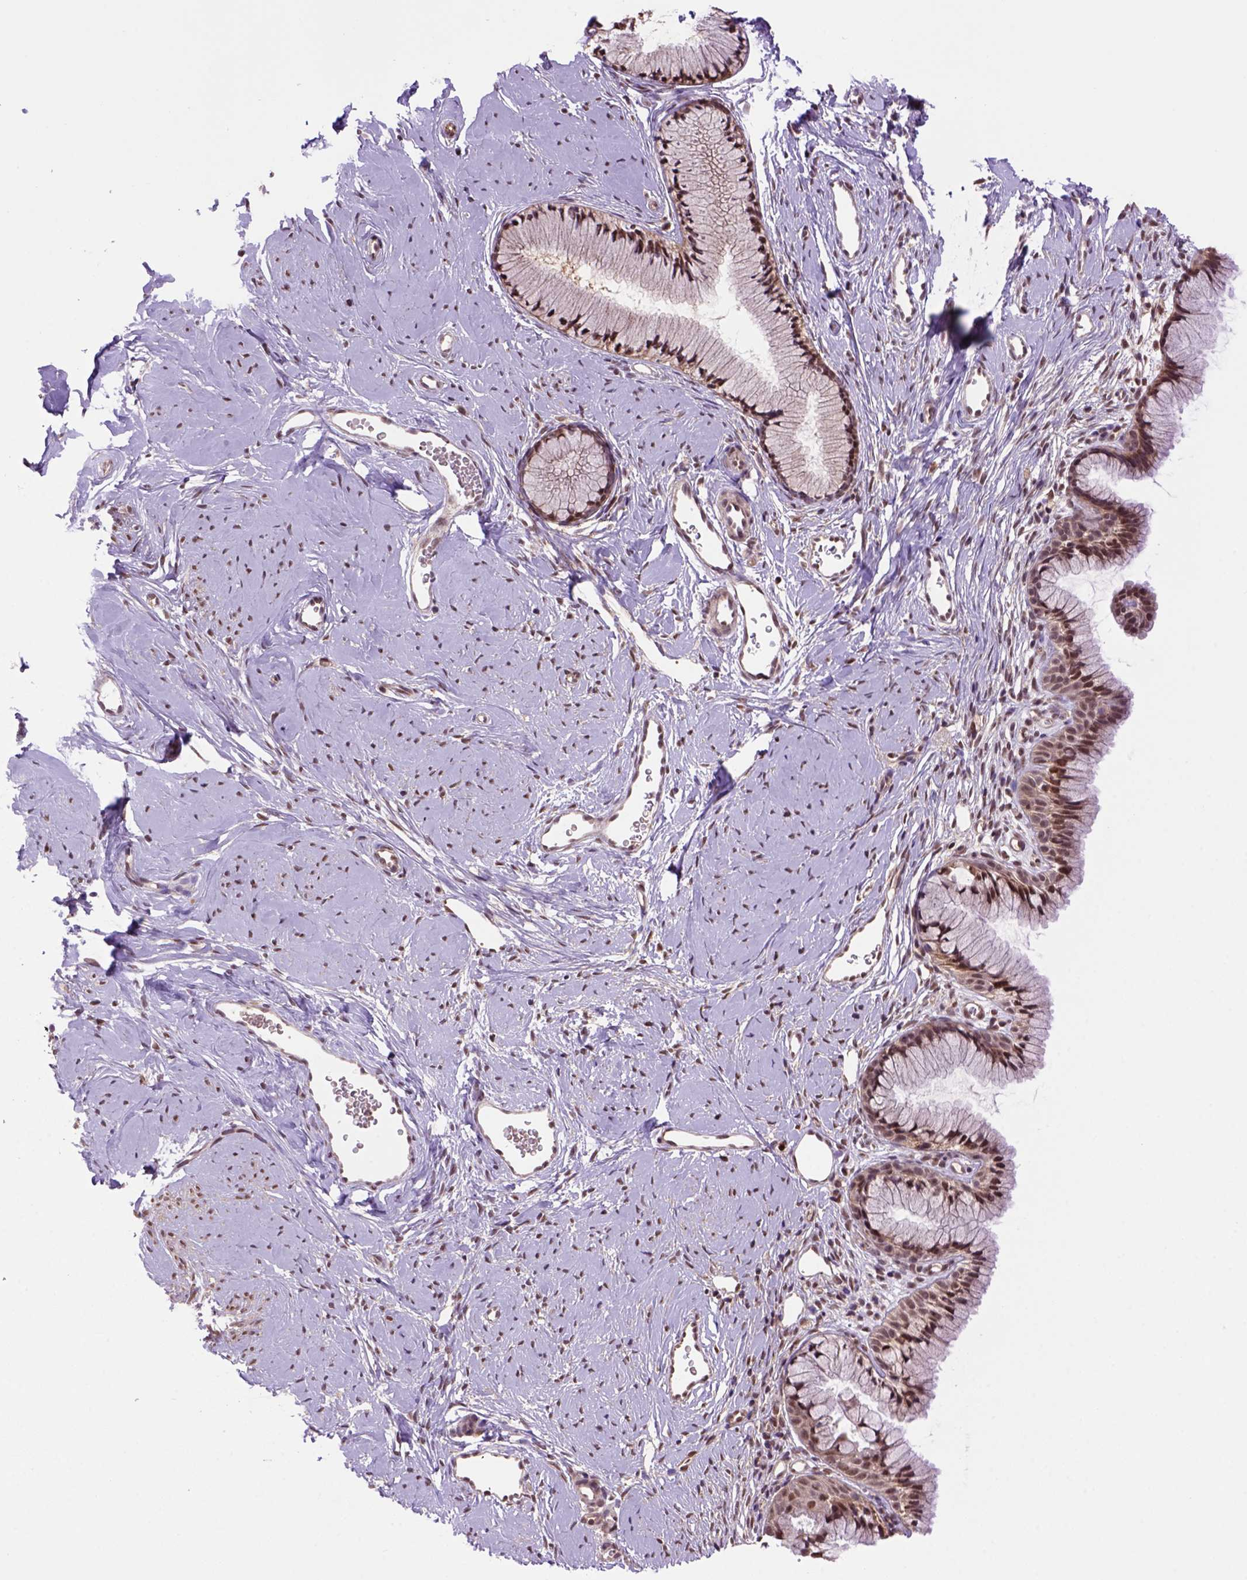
{"staining": {"intensity": "moderate", "quantity": ">75%", "location": "nuclear"}, "tissue": "cervix", "cell_type": "Glandular cells", "image_type": "normal", "snomed": [{"axis": "morphology", "description": "Normal tissue, NOS"}, {"axis": "topography", "description": "Cervix"}], "caption": "Brown immunohistochemical staining in unremarkable human cervix shows moderate nuclear staining in about >75% of glandular cells. (DAB IHC with brightfield microscopy, high magnification).", "gene": "PSMC2", "patient": {"sex": "female", "age": 40}}